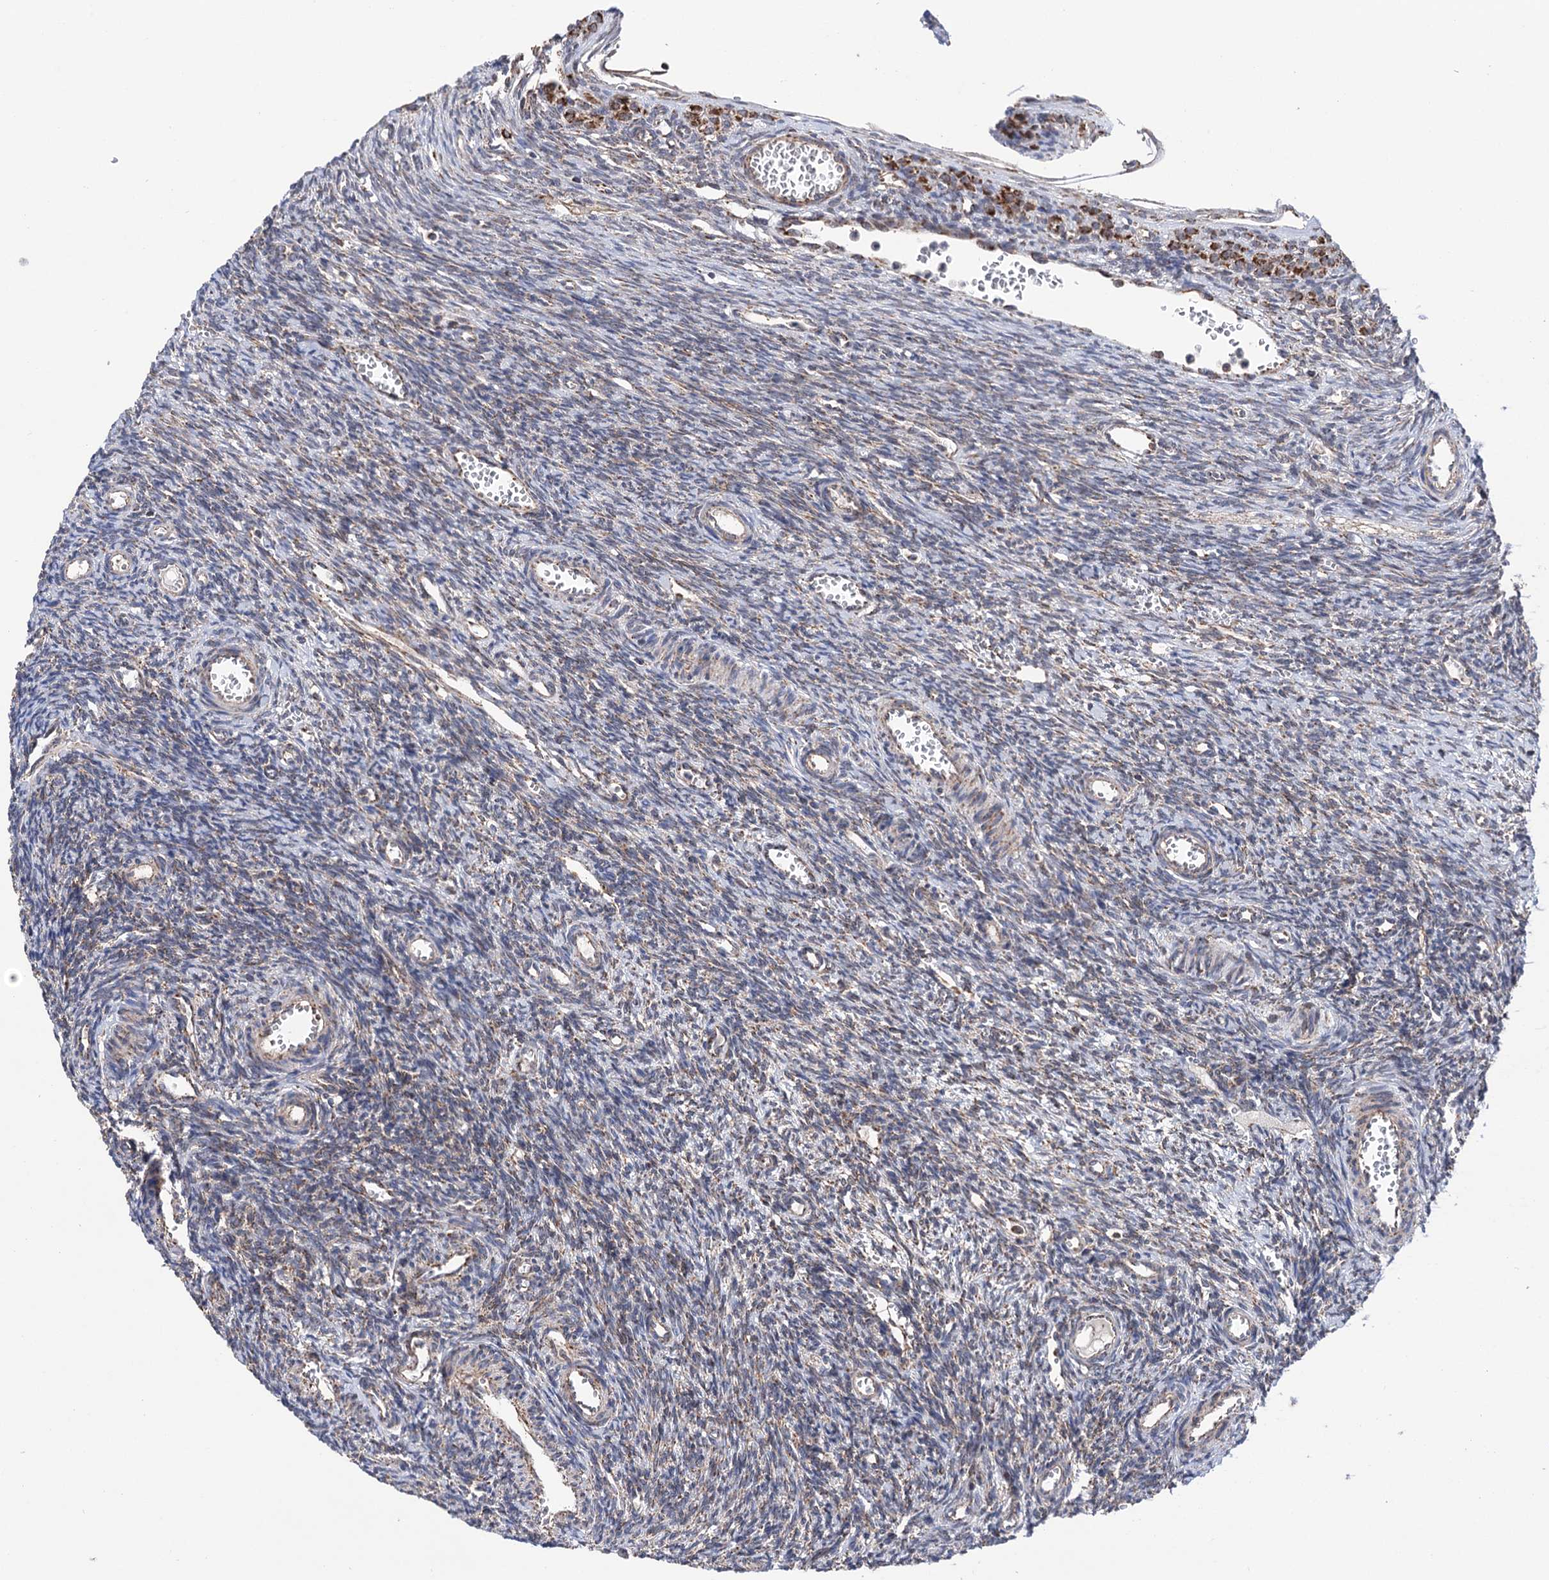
{"staining": {"intensity": "weak", "quantity": ">75%", "location": "cytoplasmic/membranous"}, "tissue": "ovary", "cell_type": "Ovarian stroma cells", "image_type": "normal", "snomed": [{"axis": "morphology", "description": "Normal tissue, NOS"}, {"axis": "topography", "description": "Ovary"}], "caption": "This is a photomicrograph of IHC staining of normal ovary, which shows weak staining in the cytoplasmic/membranous of ovarian stroma cells.", "gene": "SUCLA2", "patient": {"sex": "female", "age": 39}}